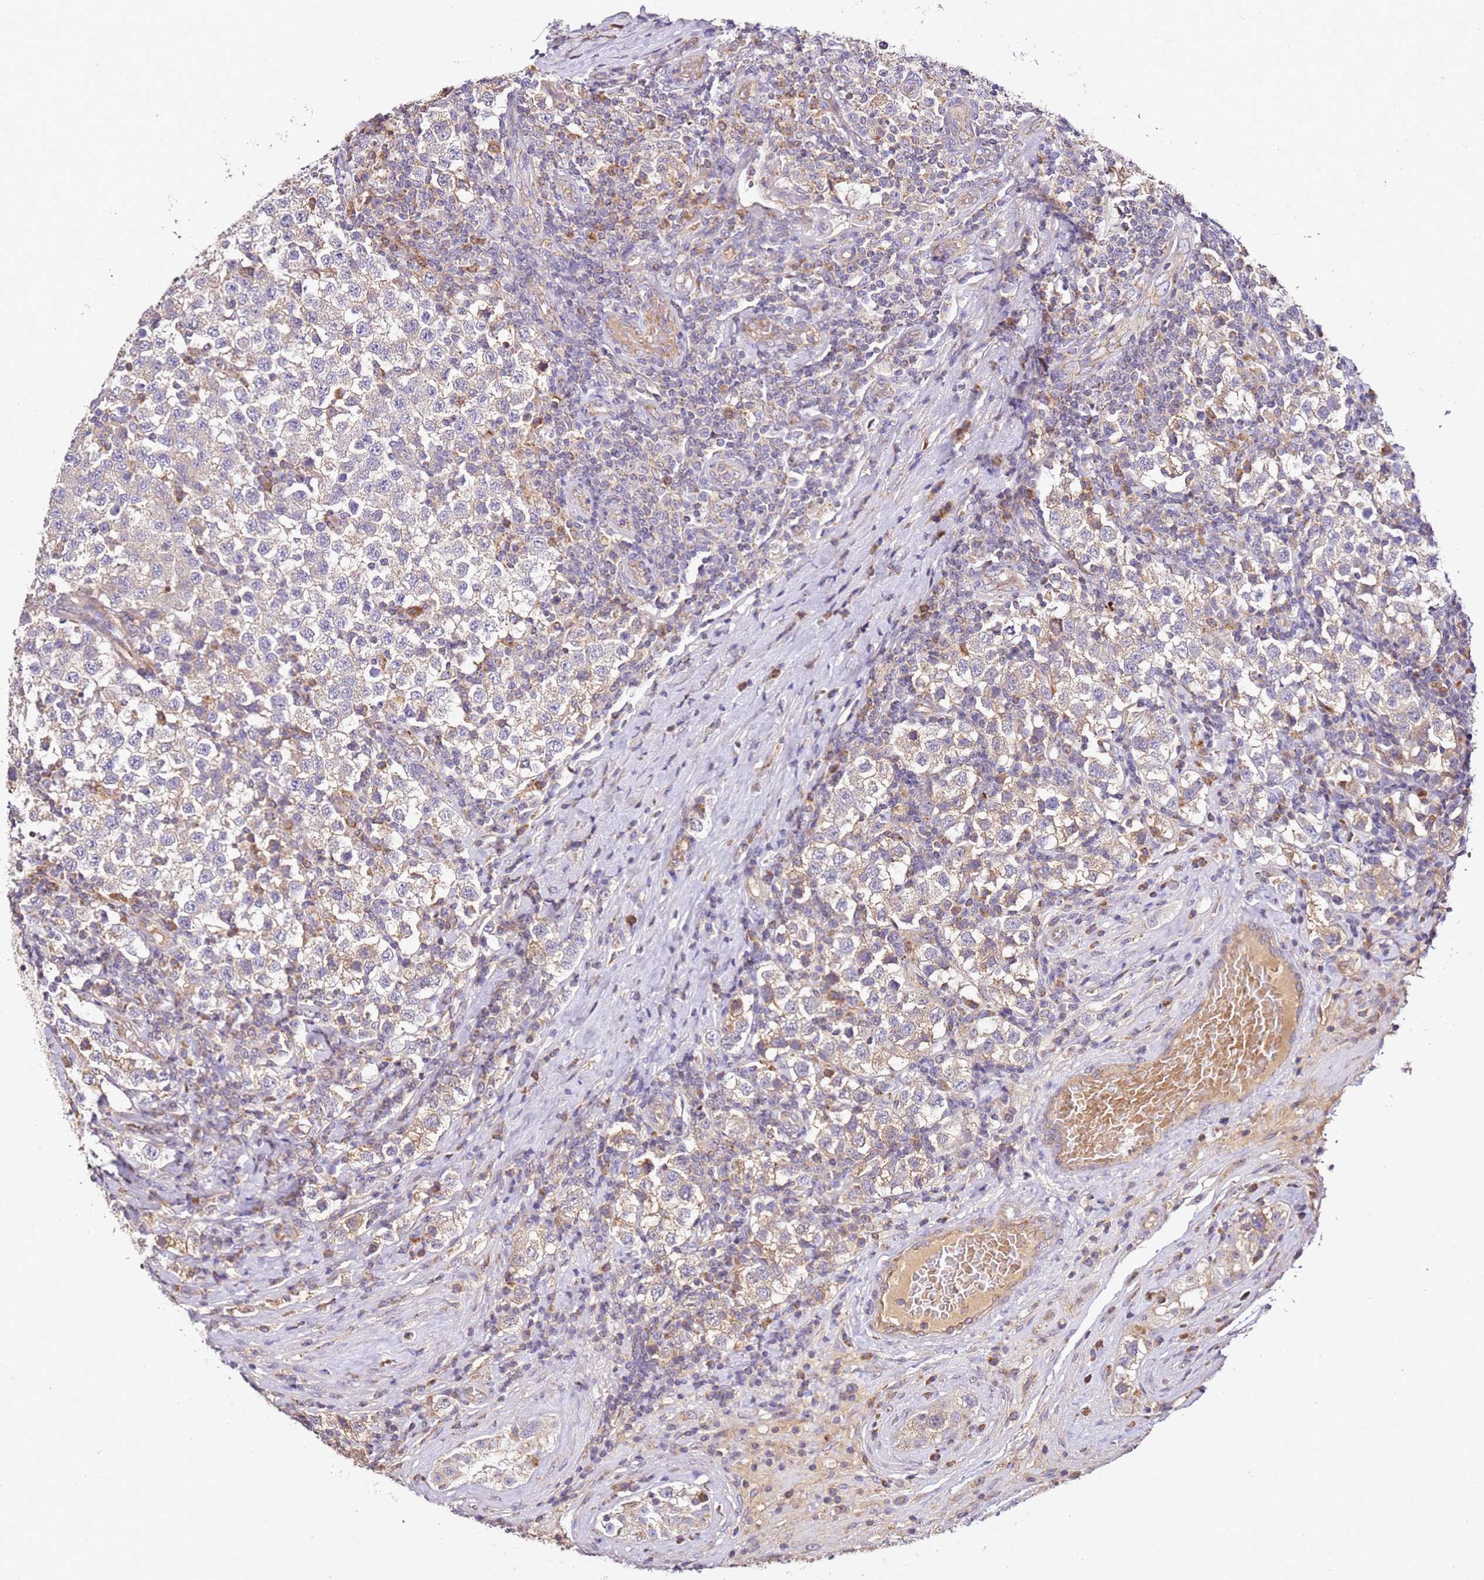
{"staining": {"intensity": "weak", "quantity": "25%-75%", "location": "cytoplasmic/membranous"}, "tissue": "testis cancer", "cell_type": "Tumor cells", "image_type": "cancer", "snomed": [{"axis": "morphology", "description": "Seminoma, NOS"}, {"axis": "topography", "description": "Testis"}], "caption": "Seminoma (testis) stained with immunohistochemistry (IHC) displays weak cytoplasmic/membranous positivity in about 25%-75% of tumor cells.", "gene": "OR2B11", "patient": {"sex": "male", "age": 34}}